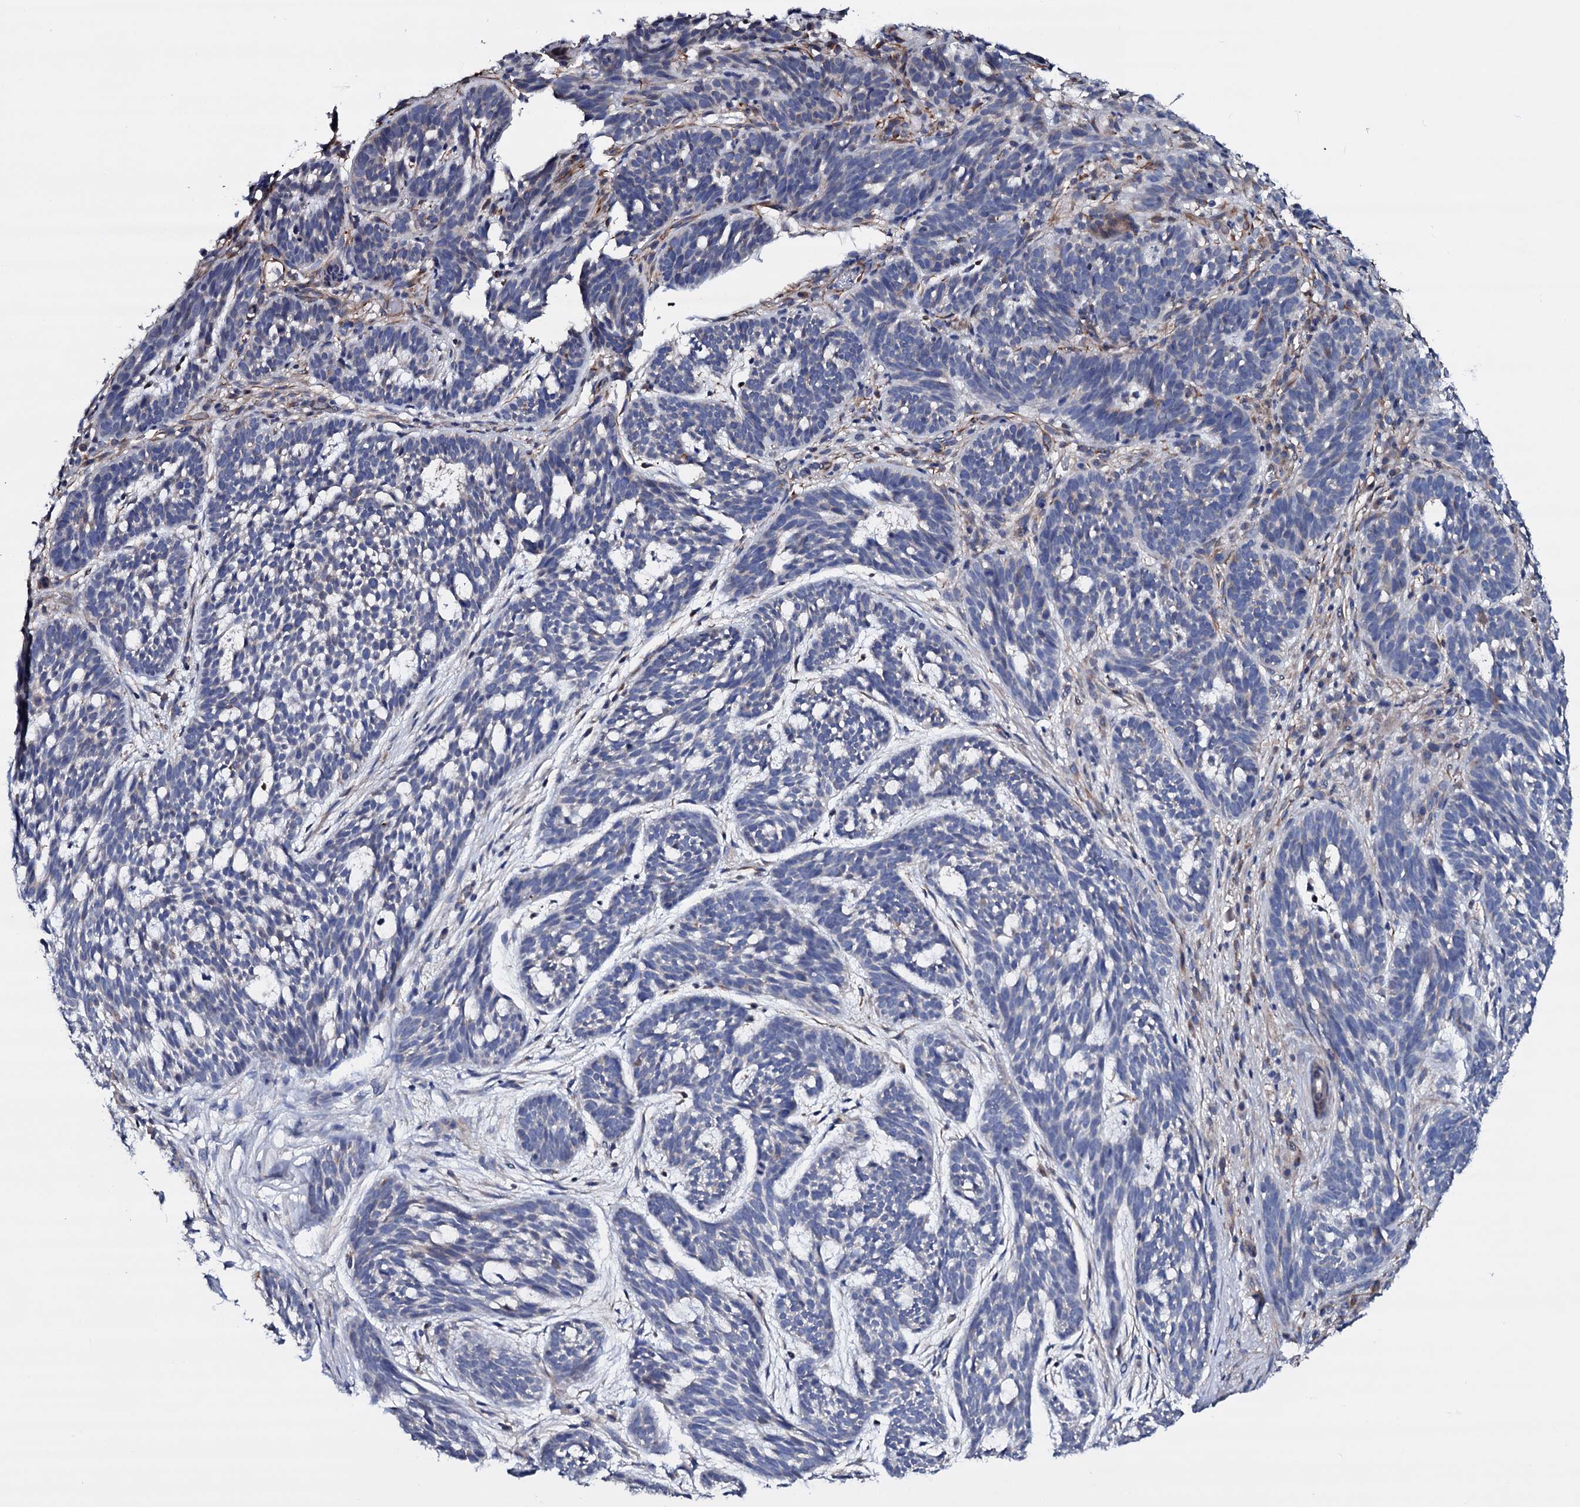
{"staining": {"intensity": "negative", "quantity": "none", "location": "none"}, "tissue": "skin cancer", "cell_type": "Tumor cells", "image_type": "cancer", "snomed": [{"axis": "morphology", "description": "Basal cell carcinoma"}, {"axis": "topography", "description": "Skin"}], "caption": "An image of human skin basal cell carcinoma is negative for staining in tumor cells. (Brightfield microscopy of DAB (3,3'-diaminobenzidine) IHC at high magnification).", "gene": "BCL2L14", "patient": {"sex": "male", "age": 71}}